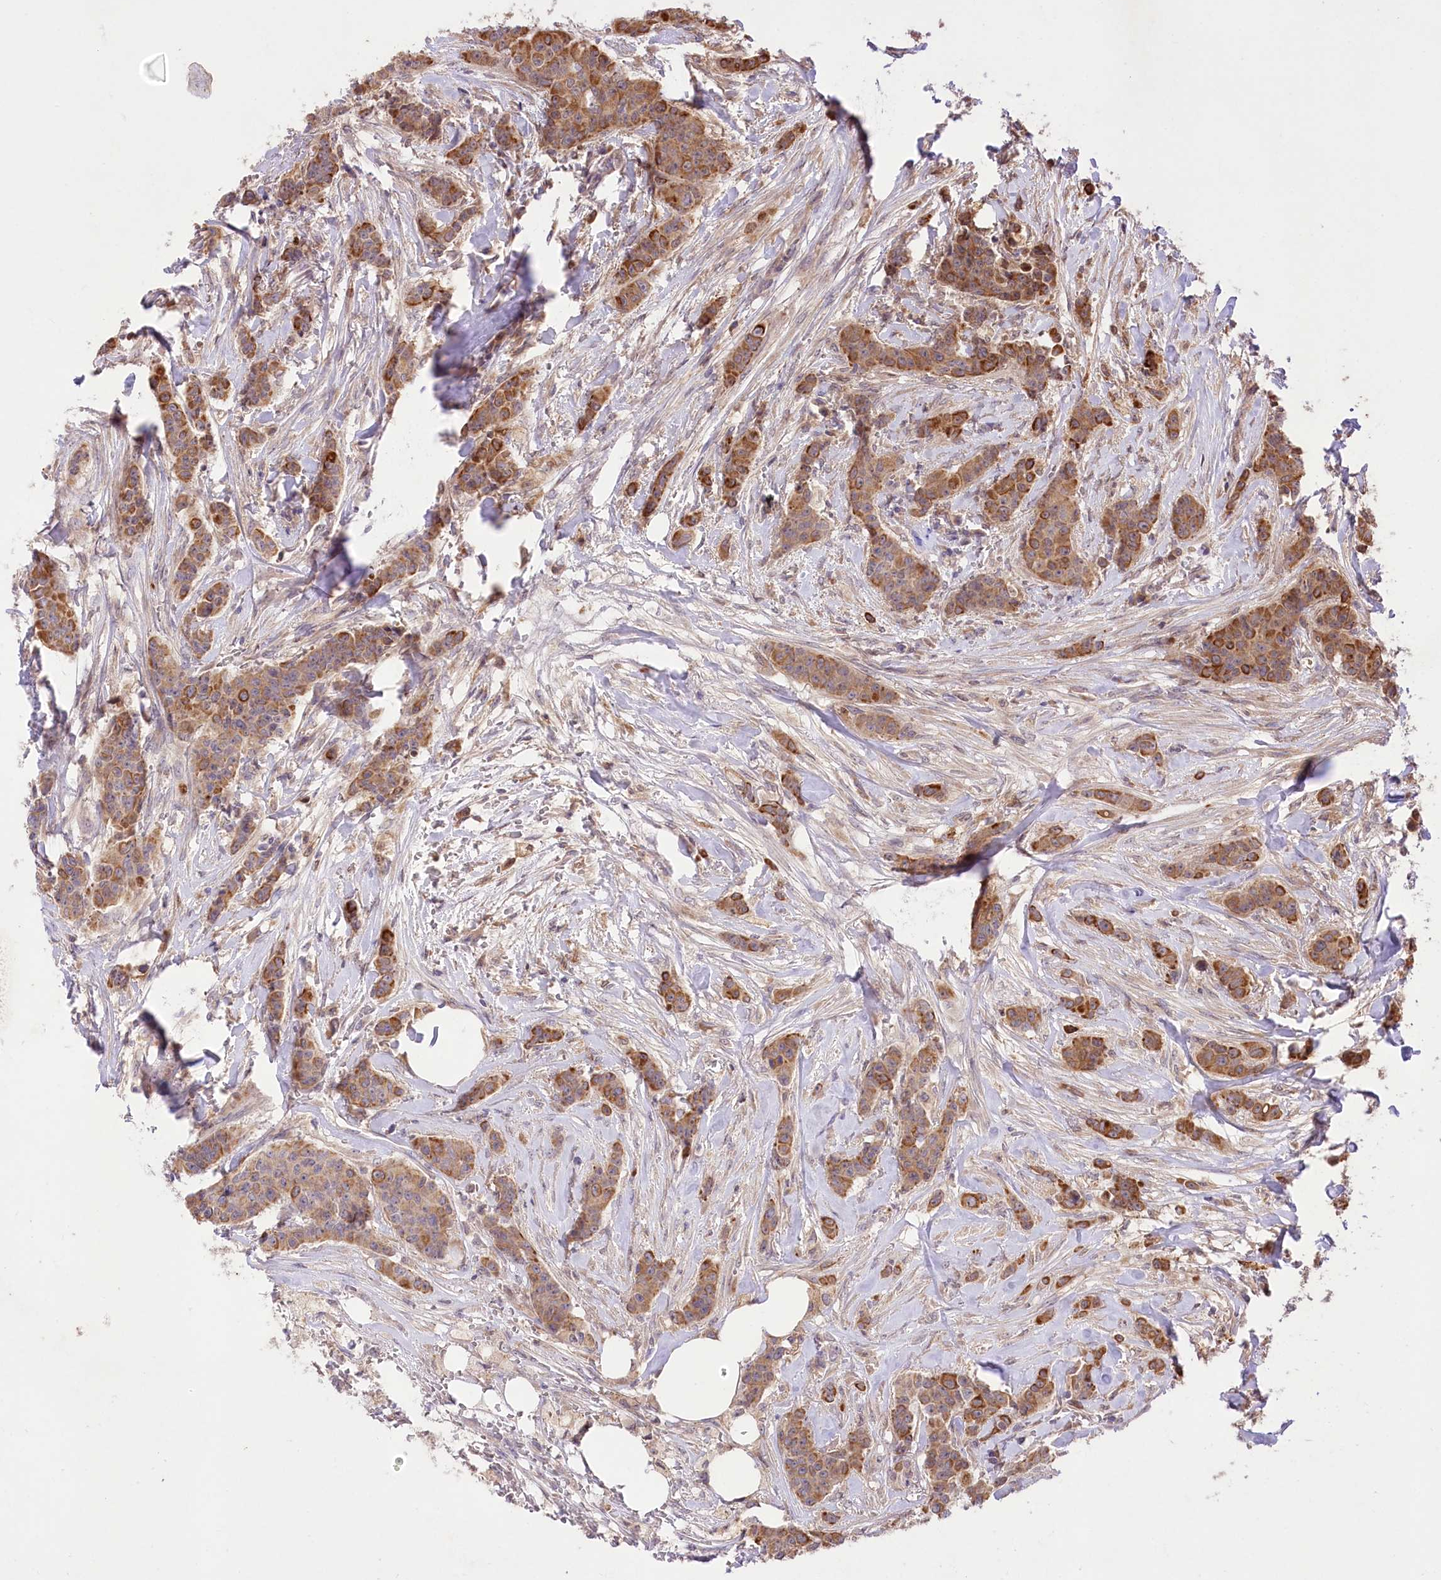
{"staining": {"intensity": "strong", "quantity": ">75%", "location": "cytoplasmic/membranous"}, "tissue": "breast cancer", "cell_type": "Tumor cells", "image_type": "cancer", "snomed": [{"axis": "morphology", "description": "Duct carcinoma"}, {"axis": "topography", "description": "Breast"}], "caption": "This is an image of IHC staining of breast cancer, which shows strong staining in the cytoplasmic/membranous of tumor cells.", "gene": "HELT", "patient": {"sex": "female", "age": 40}}